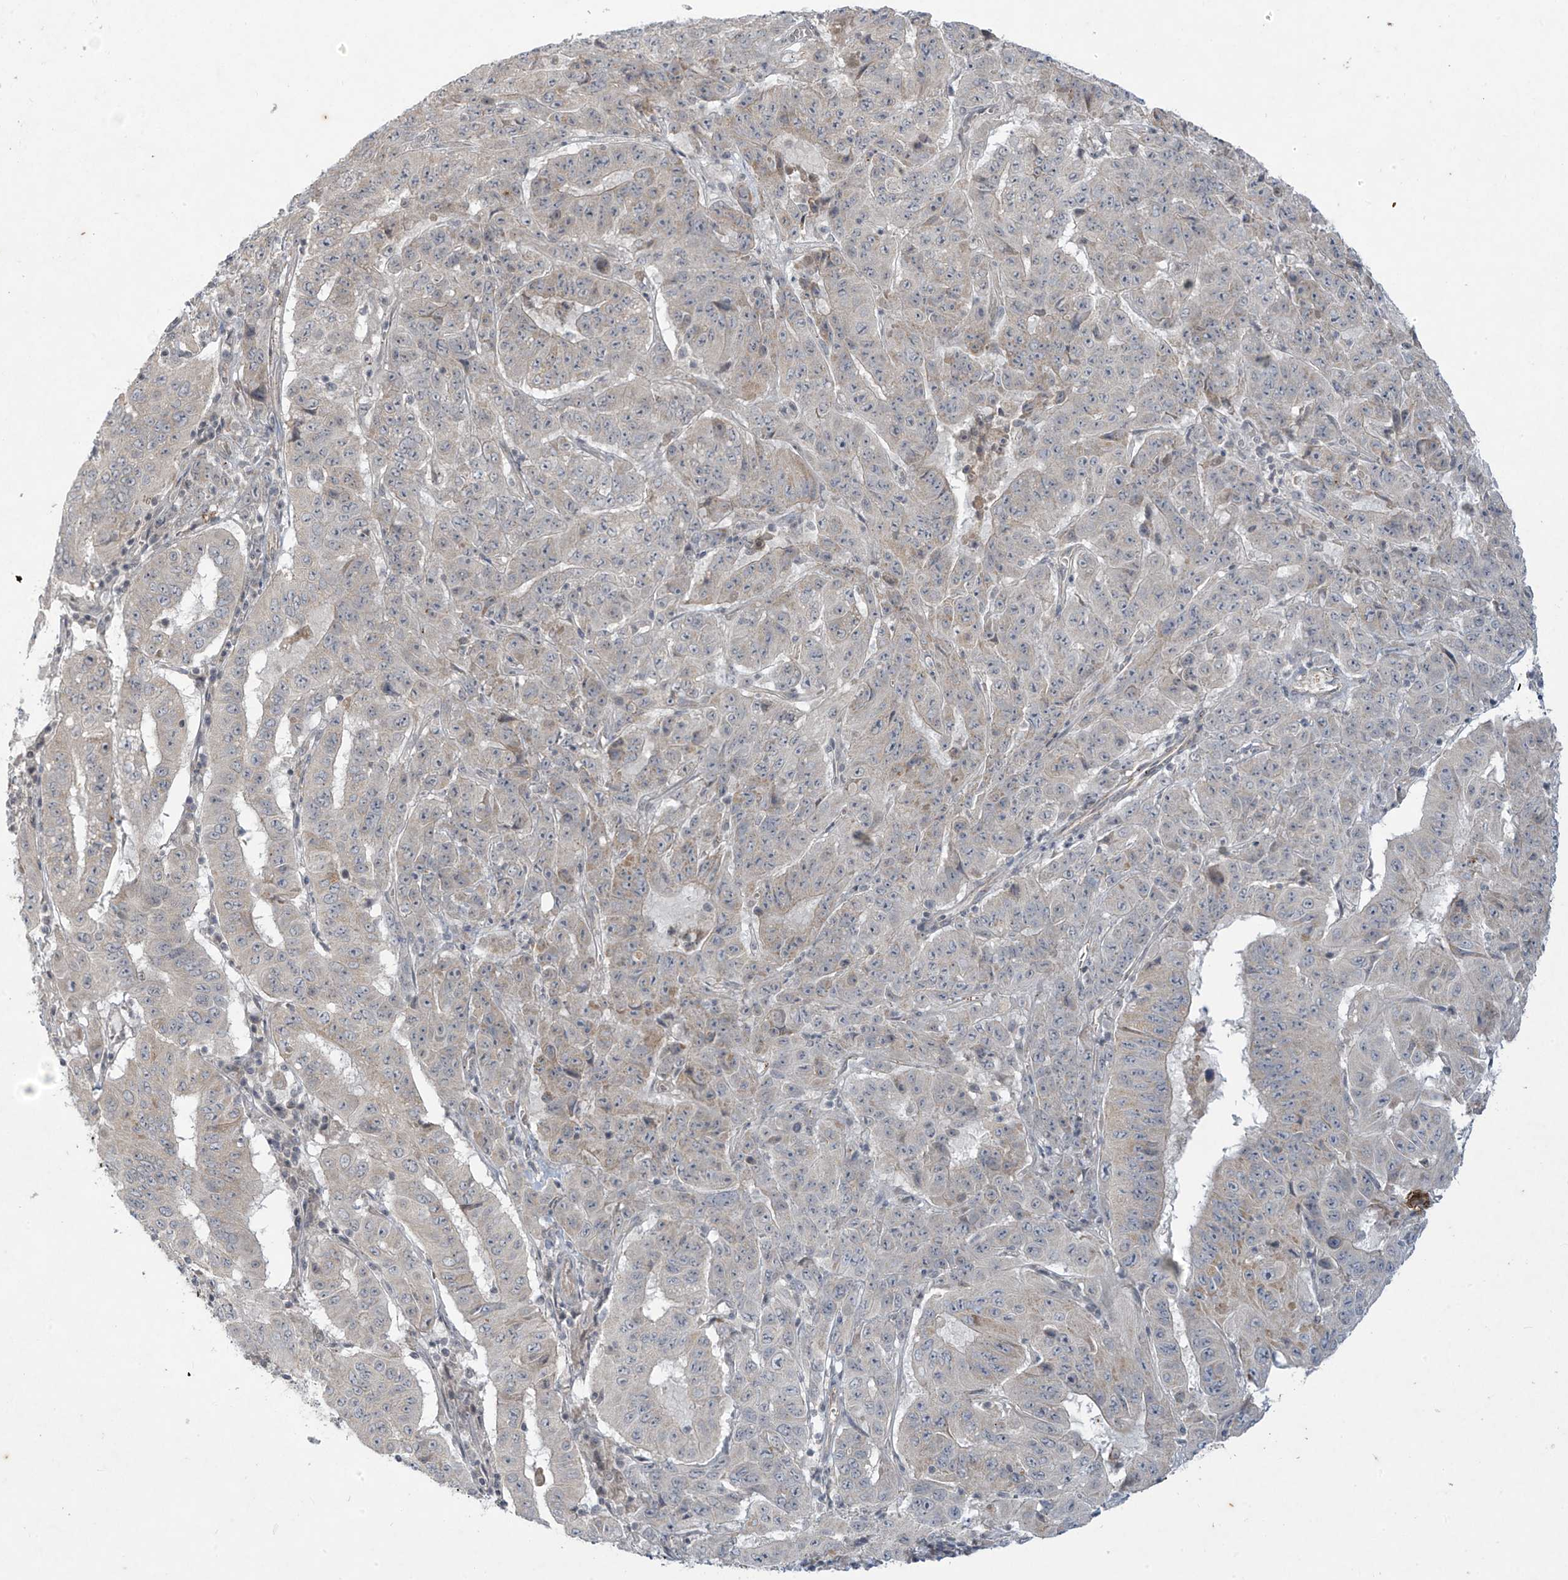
{"staining": {"intensity": "weak", "quantity": "<25%", "location": "cytoplasmic/membranous"}, "tissue": "pancreatic cancer", "cell_type": "Tumor cells", "image_type": "cancer", "snomed": [{"axis": "morphology", "description": "Adenocarcinoma, NOS"}, {"axis": "topography", "description": "Pancreas"}], "caption": "Histopathology image shows no significant protein positivity in tumor cells of pancreatic cancer. (DAB (3,3'-diaminobenzidine) IHC visualized using brightfield microscopy, high magnification).", "gene": "DGKQ", "patient": {"sex": "male", "age": 63}}